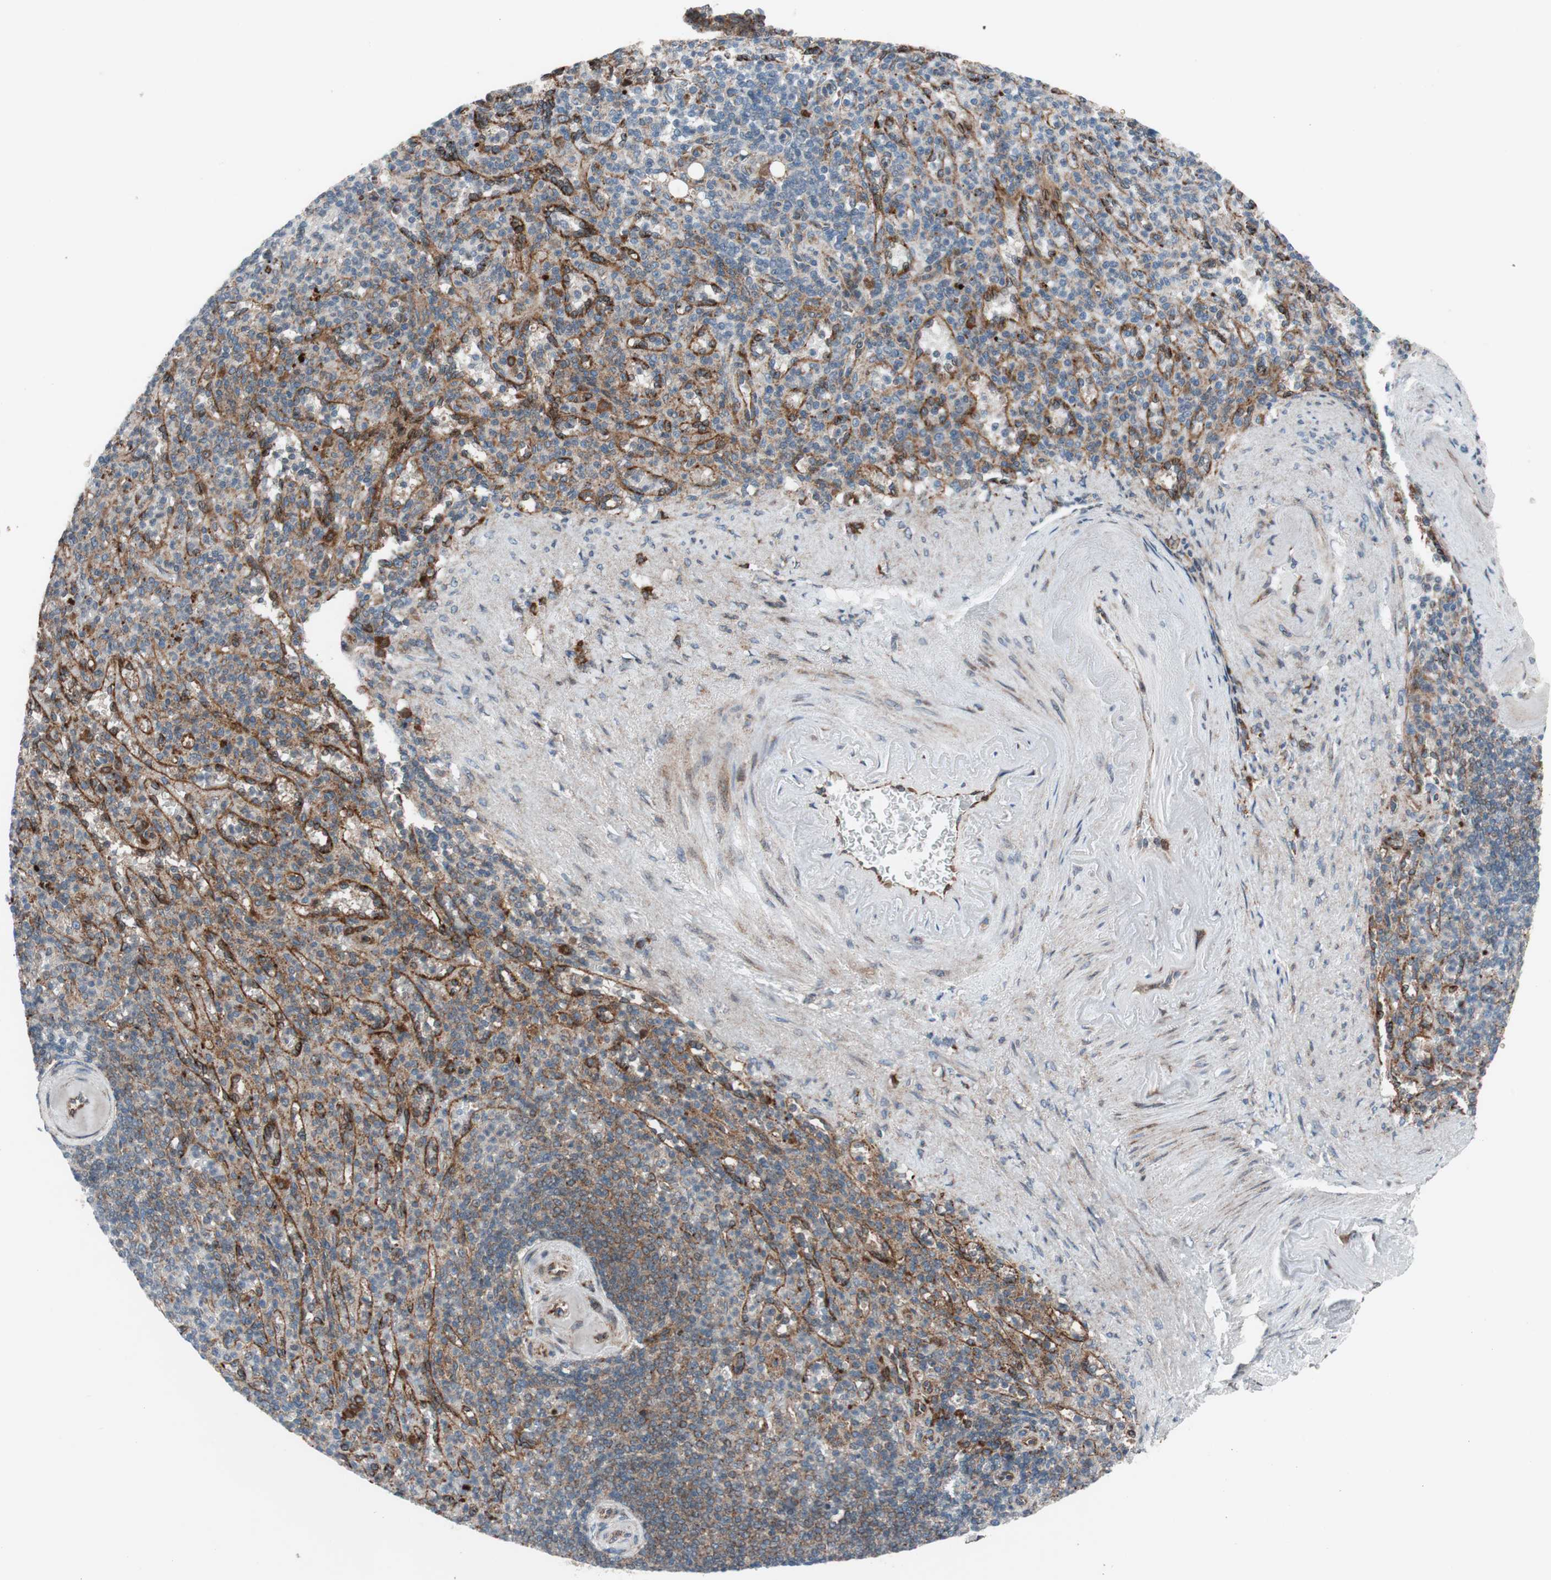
{"staining": {"intensity": "negative", "quantity": "none", "location": "none"}, "tissue": "spleen", "cell_type": "Cells in red pulp", "image_type": "normal", "snomed": [{"axis": "morphology", "description": "Normal tissue, NOS"}, {"axis": "topography", "description": "Spleen"}], "caption": "This is a histopathology image of immunohistochemistry staining of unremarkable spleen, which shows no staining in cells in red pulp.", "gene": "CCL14", "patient": {"sex": "female", "age": 74}}